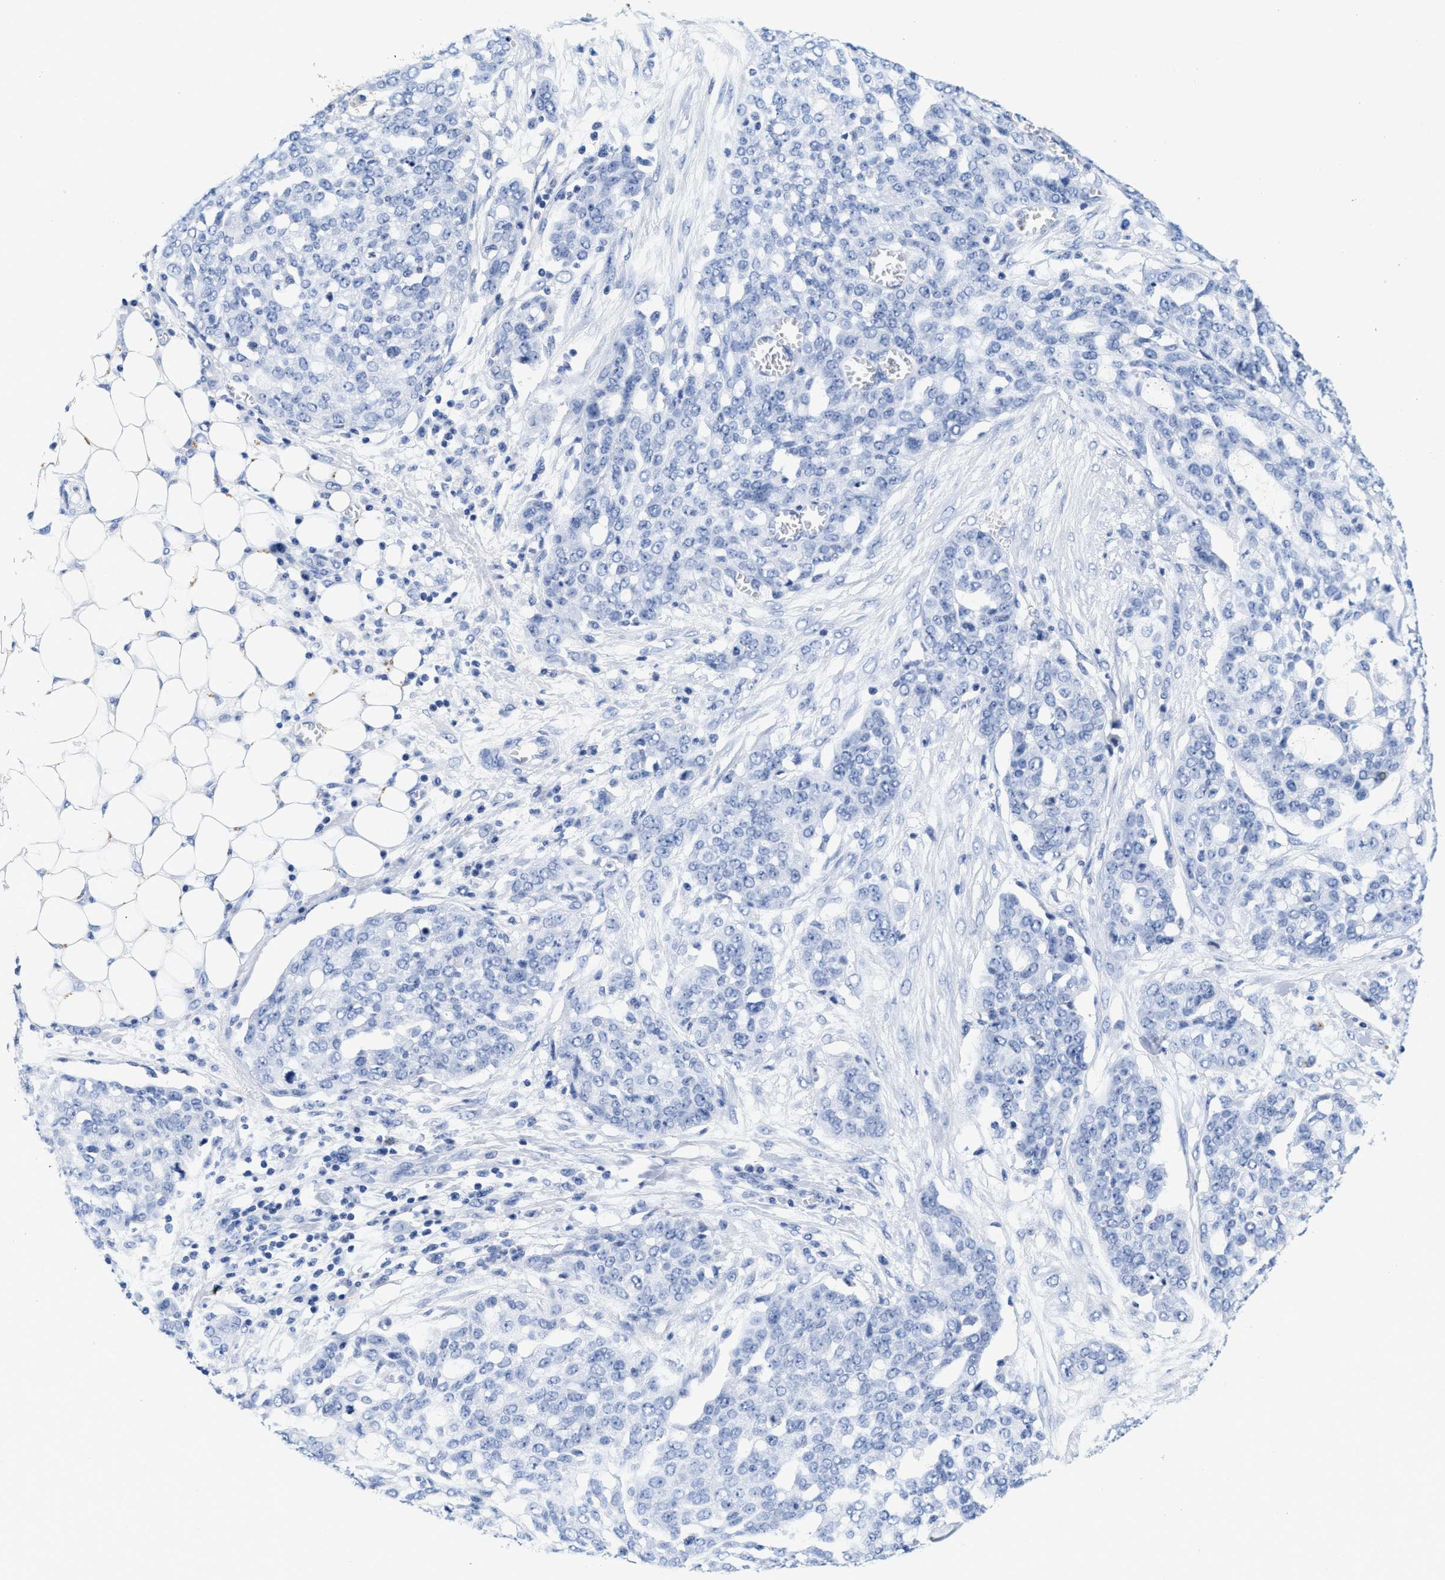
{"staining": {"intensity": "negative", "quantity": "none", "location": "none"}, "tissue": "ovarian cancer", "cell_type": "Tumor cells", "image_type": "cancer", "snomed": [{"axis": "morphology", "description": "Cystadenocarcinoma, serous, NOS"}, {"axis": "topography", "description": "Soft tissue"}, {"axis": "topography", "description": "Ovary"}], "caption": "This is a micrograph of immunohistochemistry (IHC) staining of serous cystadenocarcinoma (ovarian), which shows no staining in tumor cells. Nuclei are stained in blue.", "gene": "TTC3", "patient": {"sex": "female", "age": 57}}